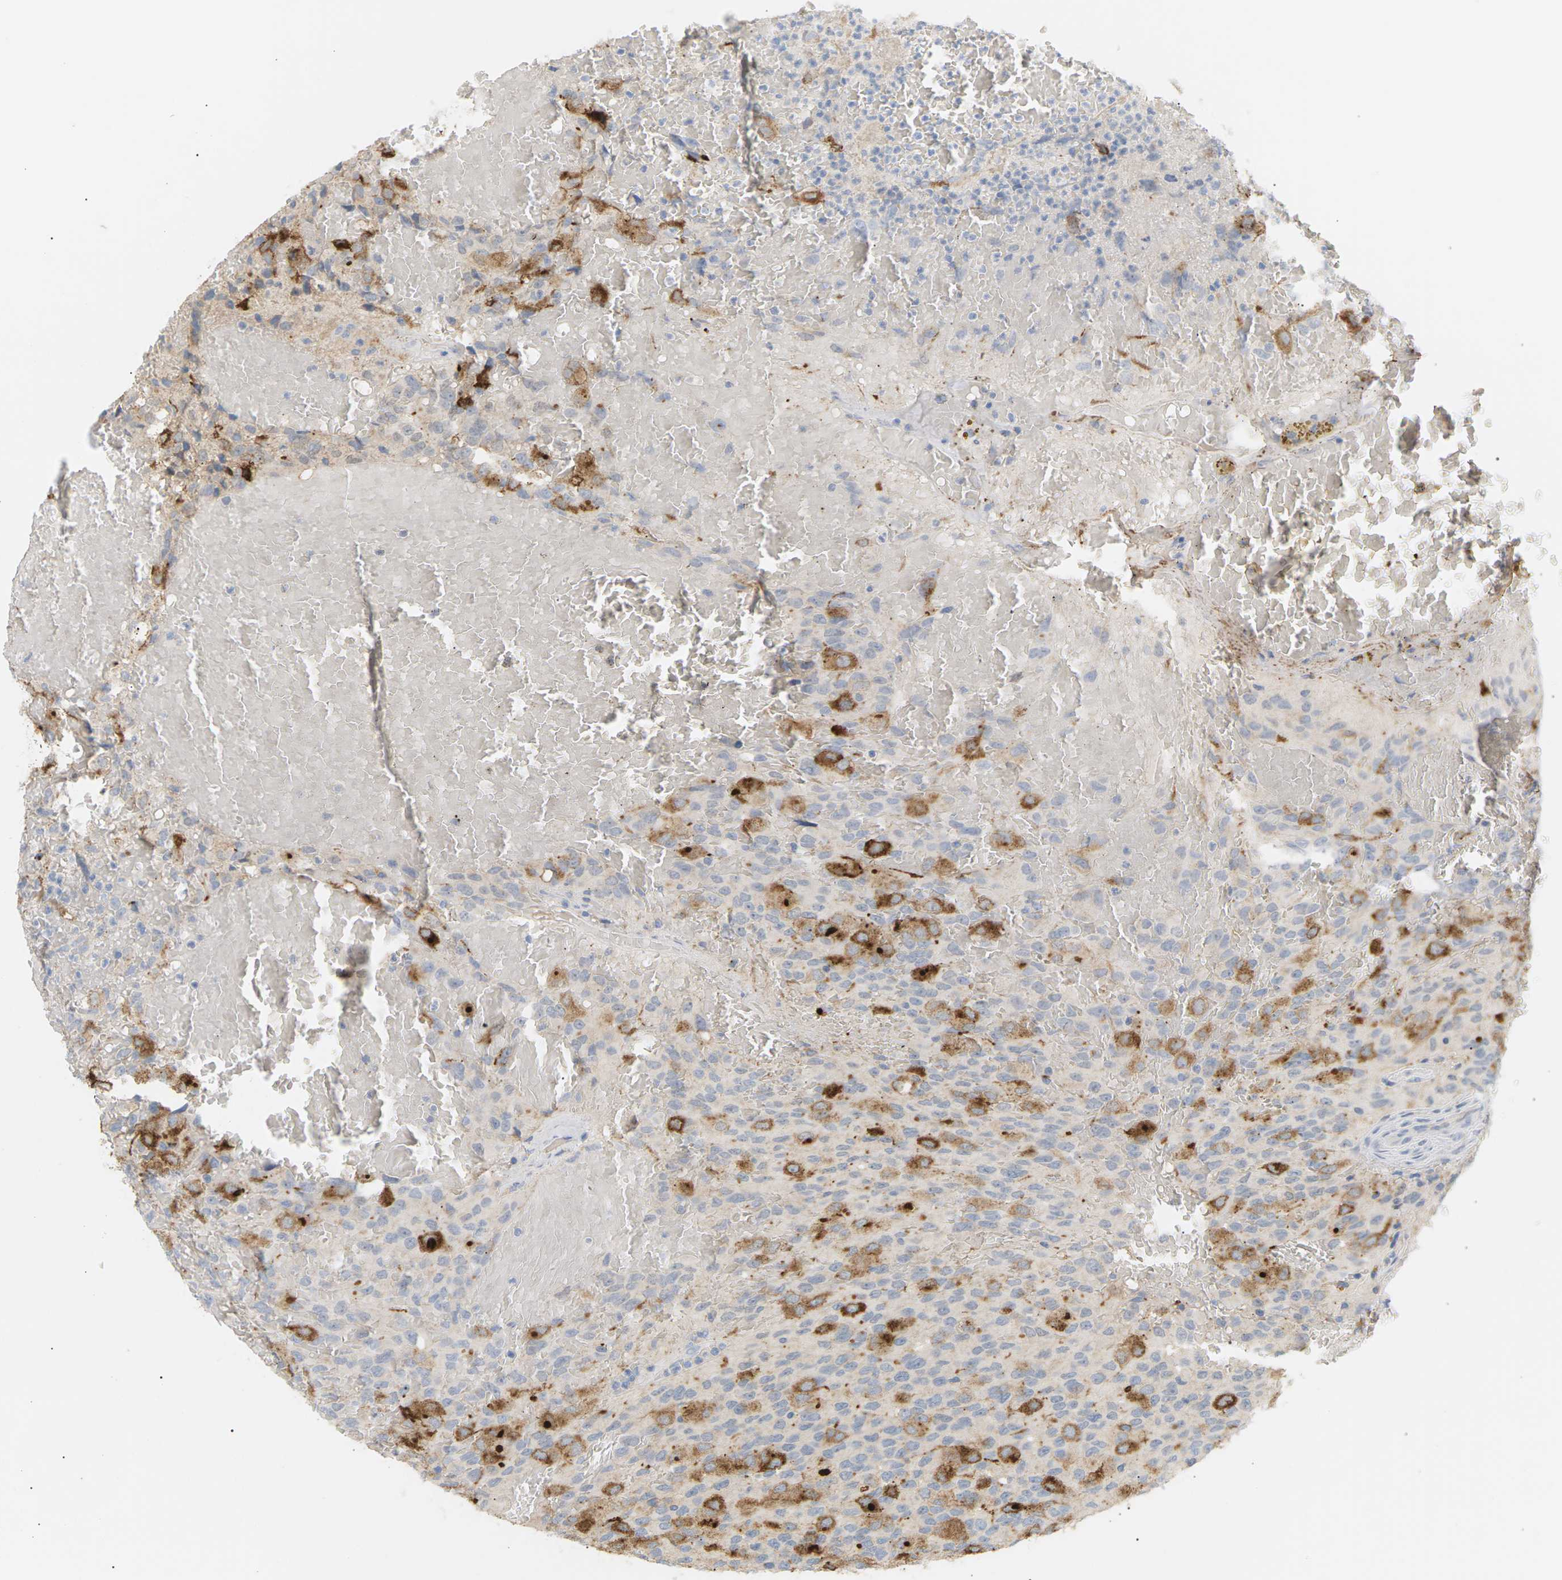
{"staining": {"intensity": "negative", "quantity": "none", "location": "none"}, "tissue": "glioma", "cell_type": "Tumor cells", "image_type": "cancer", "snomed": [{"axis": "morphology", "description": "Glioma, malignant, High grade"}, {"axis": "topography", "description": "Brain"}], "caption": "This image is of glioma stained with immunohistochemistry to label a protein in brown with the nuclei are counter-stained blue. There is no positivity in tumor cells.", "gene": "CLU", "patient": {"sex": "male", "age": 32}}